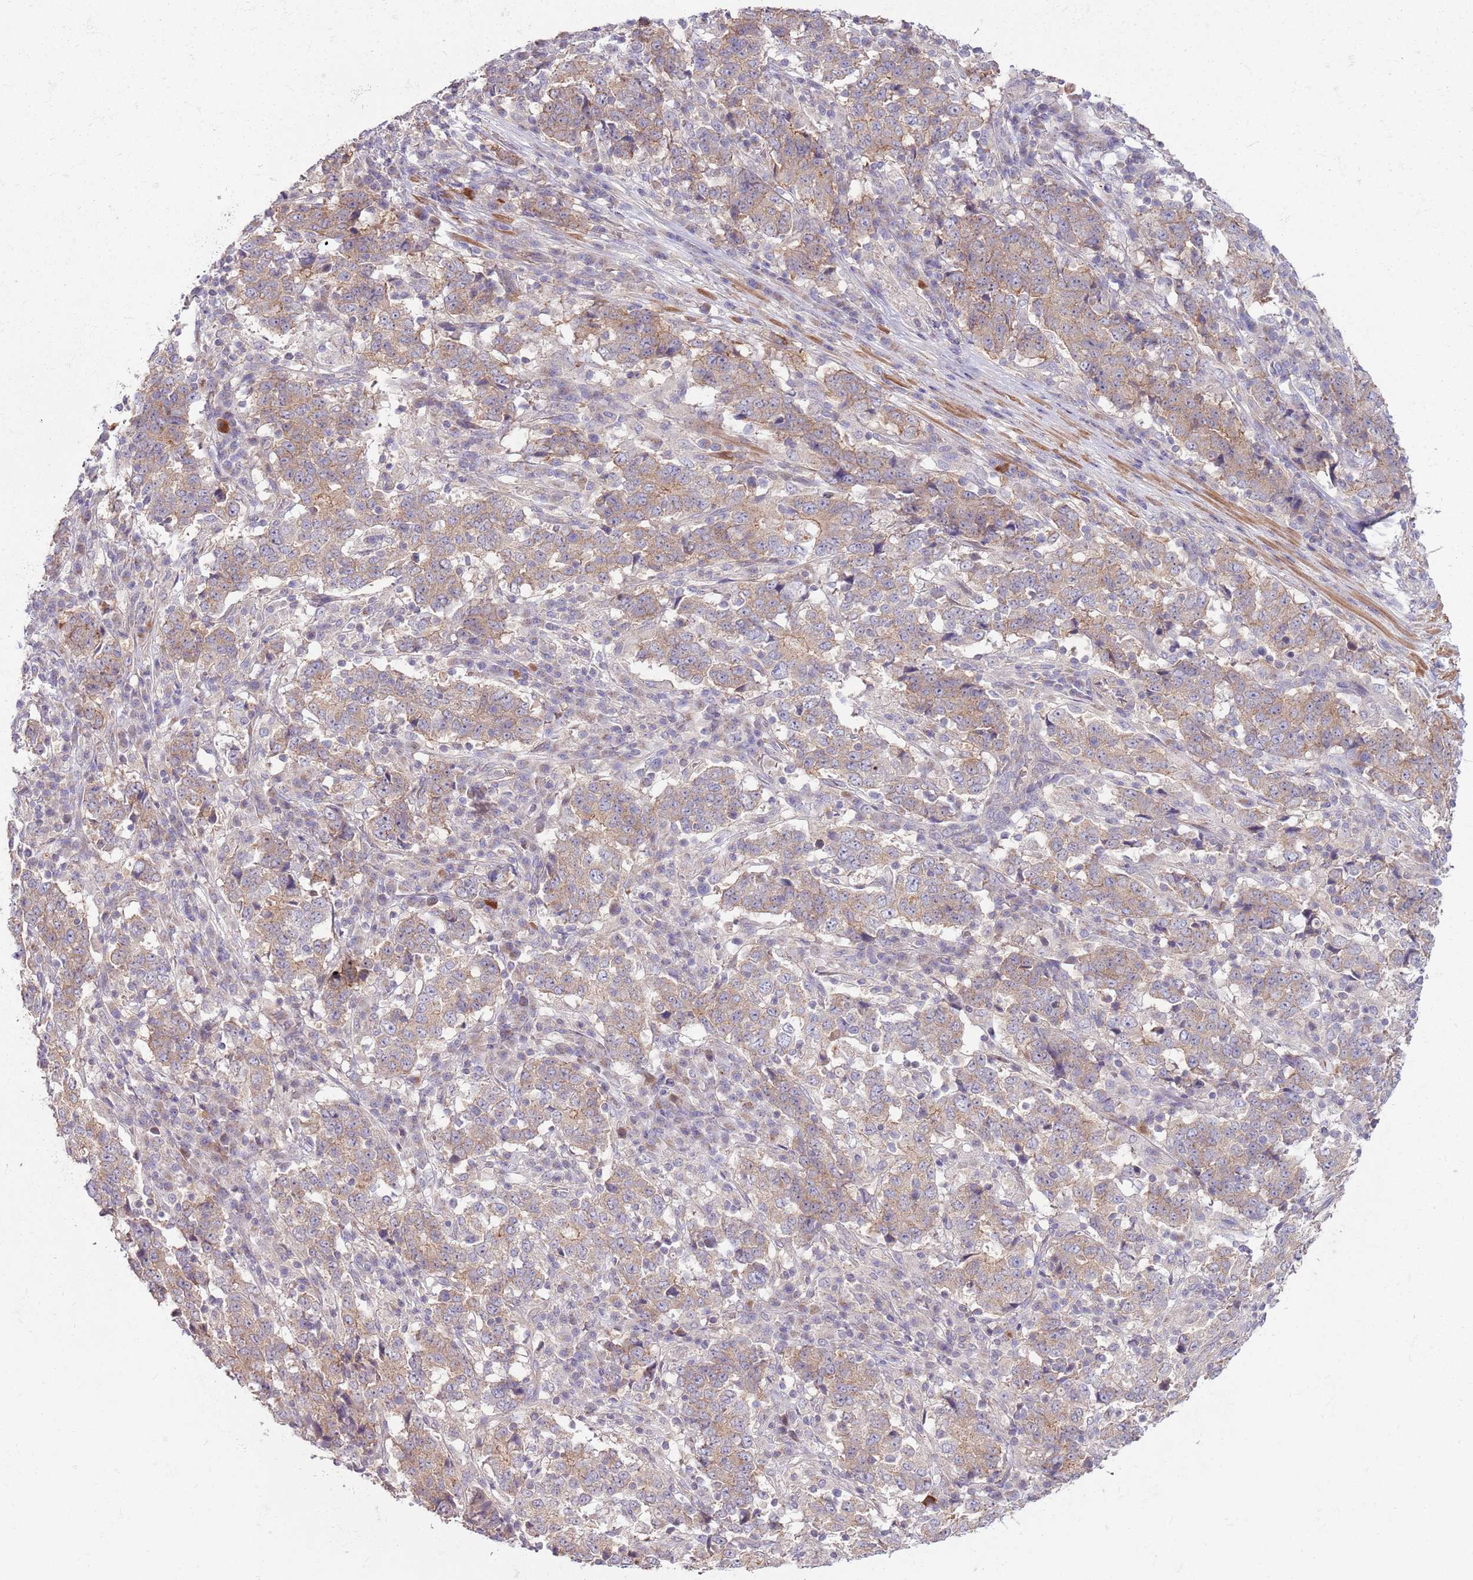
{"staining": {"intensity": "weak", "quantity": ">75%", "location": "cytoplasmic/membranous"}, "tissue": "stomach cancer", "cell_type": "Tumor cells", "image_type": "cancer", "snomed": [{"axis": "morphology", "description": "Adenocarcinoma, NOS"}, {"axis": "topography", "description": "Stomach"}], "caption": "There is low levels of weak cytoplasmic/membranous staining in tumor cells of adenocarcinoma (stomach), as demonstrated by immunohistochemical staining (brown color).", "gene": "SPATA31D1", "patient": {"sex": "male", "age": 59}}